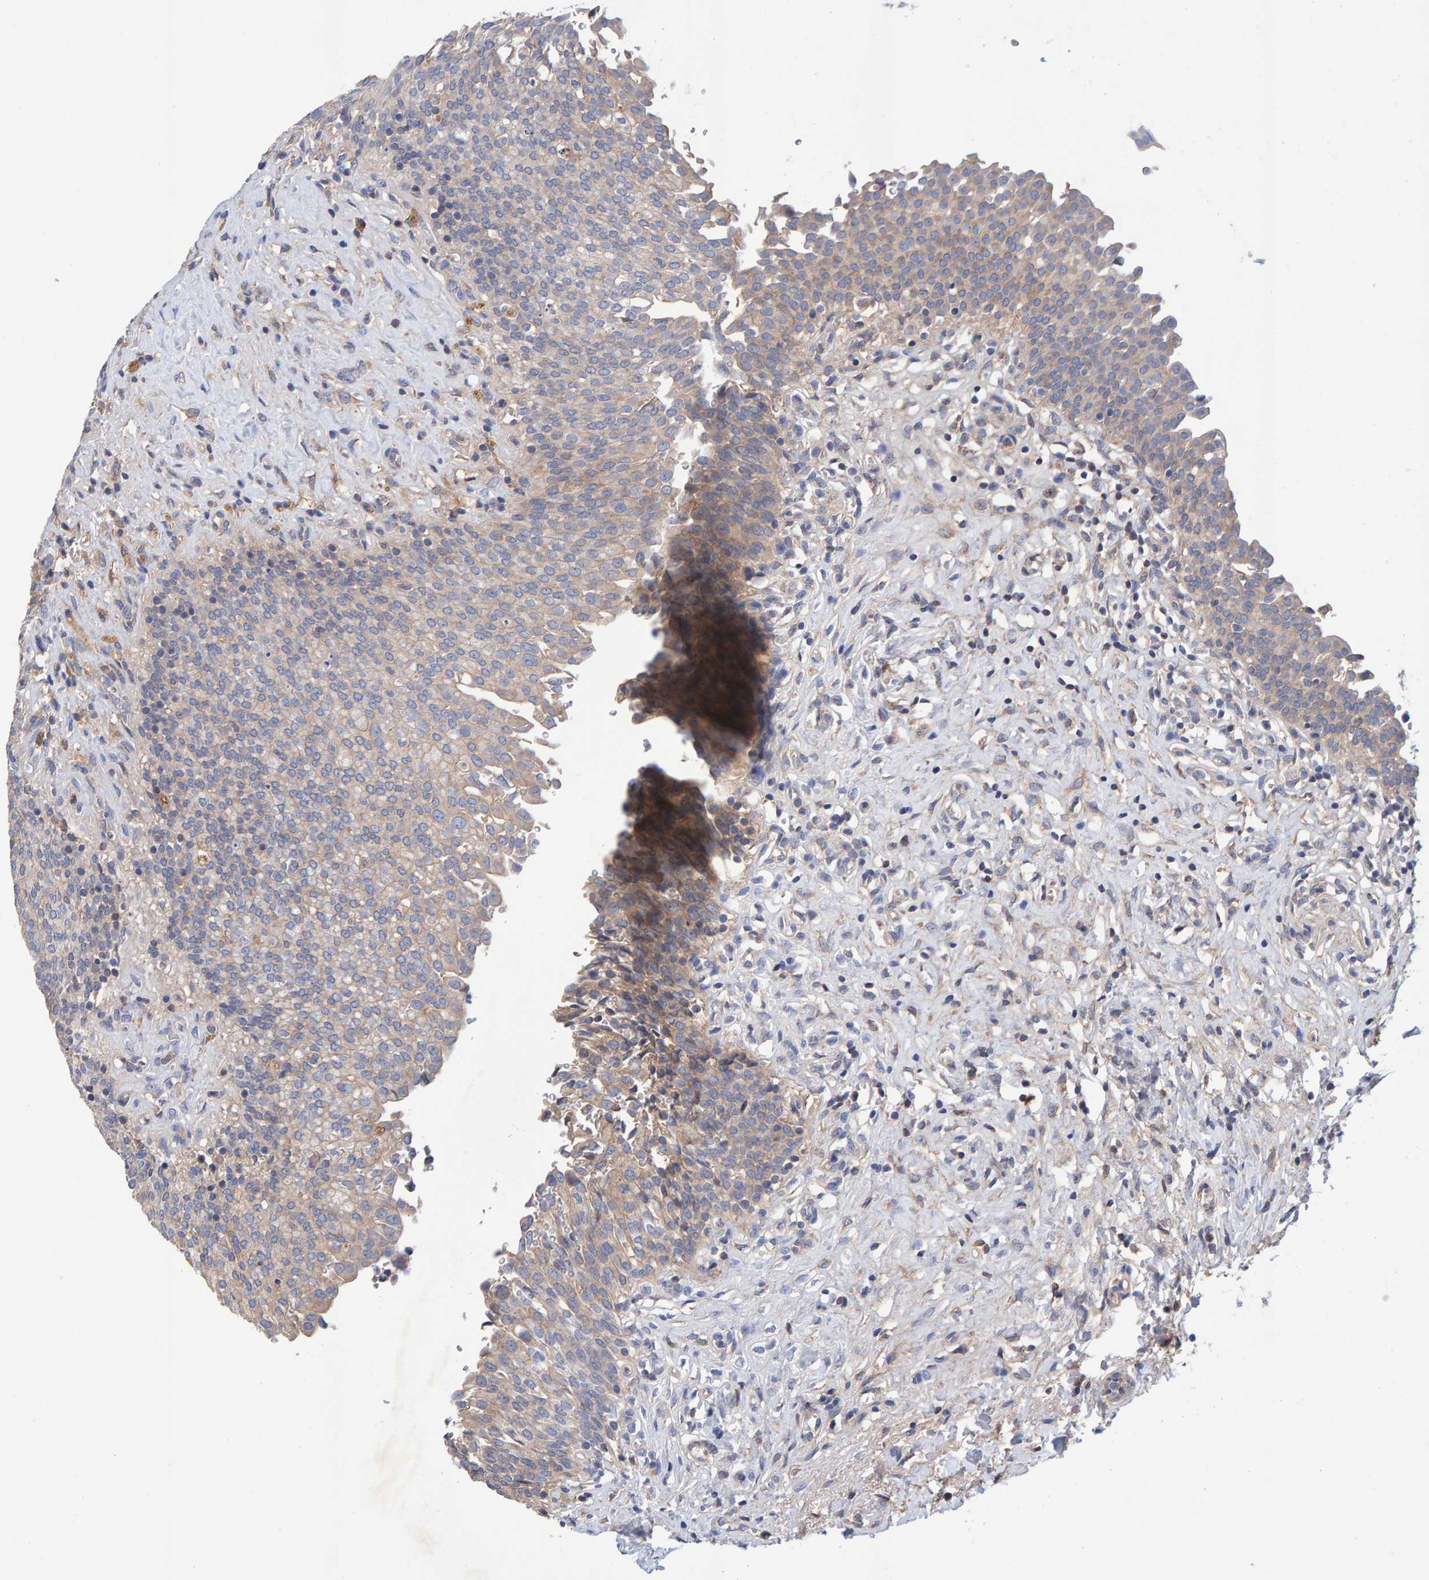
{"staining": {"intensity": "weak", "quantity": "25%-75%", "location": "cytoplasmic/membranous"}, "tissue": "urinary bladder", "cell_type": "Urothelial cells", "image_type": "normal", "snomed": [{"axis": "morphology", "description": "Urothelial carcinoma, High grade"}, {"axis": "topography", "description": "Urinary bladder"}], "caption": "Immunohistochemical staining of unremarkable urinary bladder reveals weak cytoplasmic/membranous protein positivity in about 25%-75% of urothelial cells.", "gene": "EFR3A", "patient": {"sex": "male", "age": 46}}